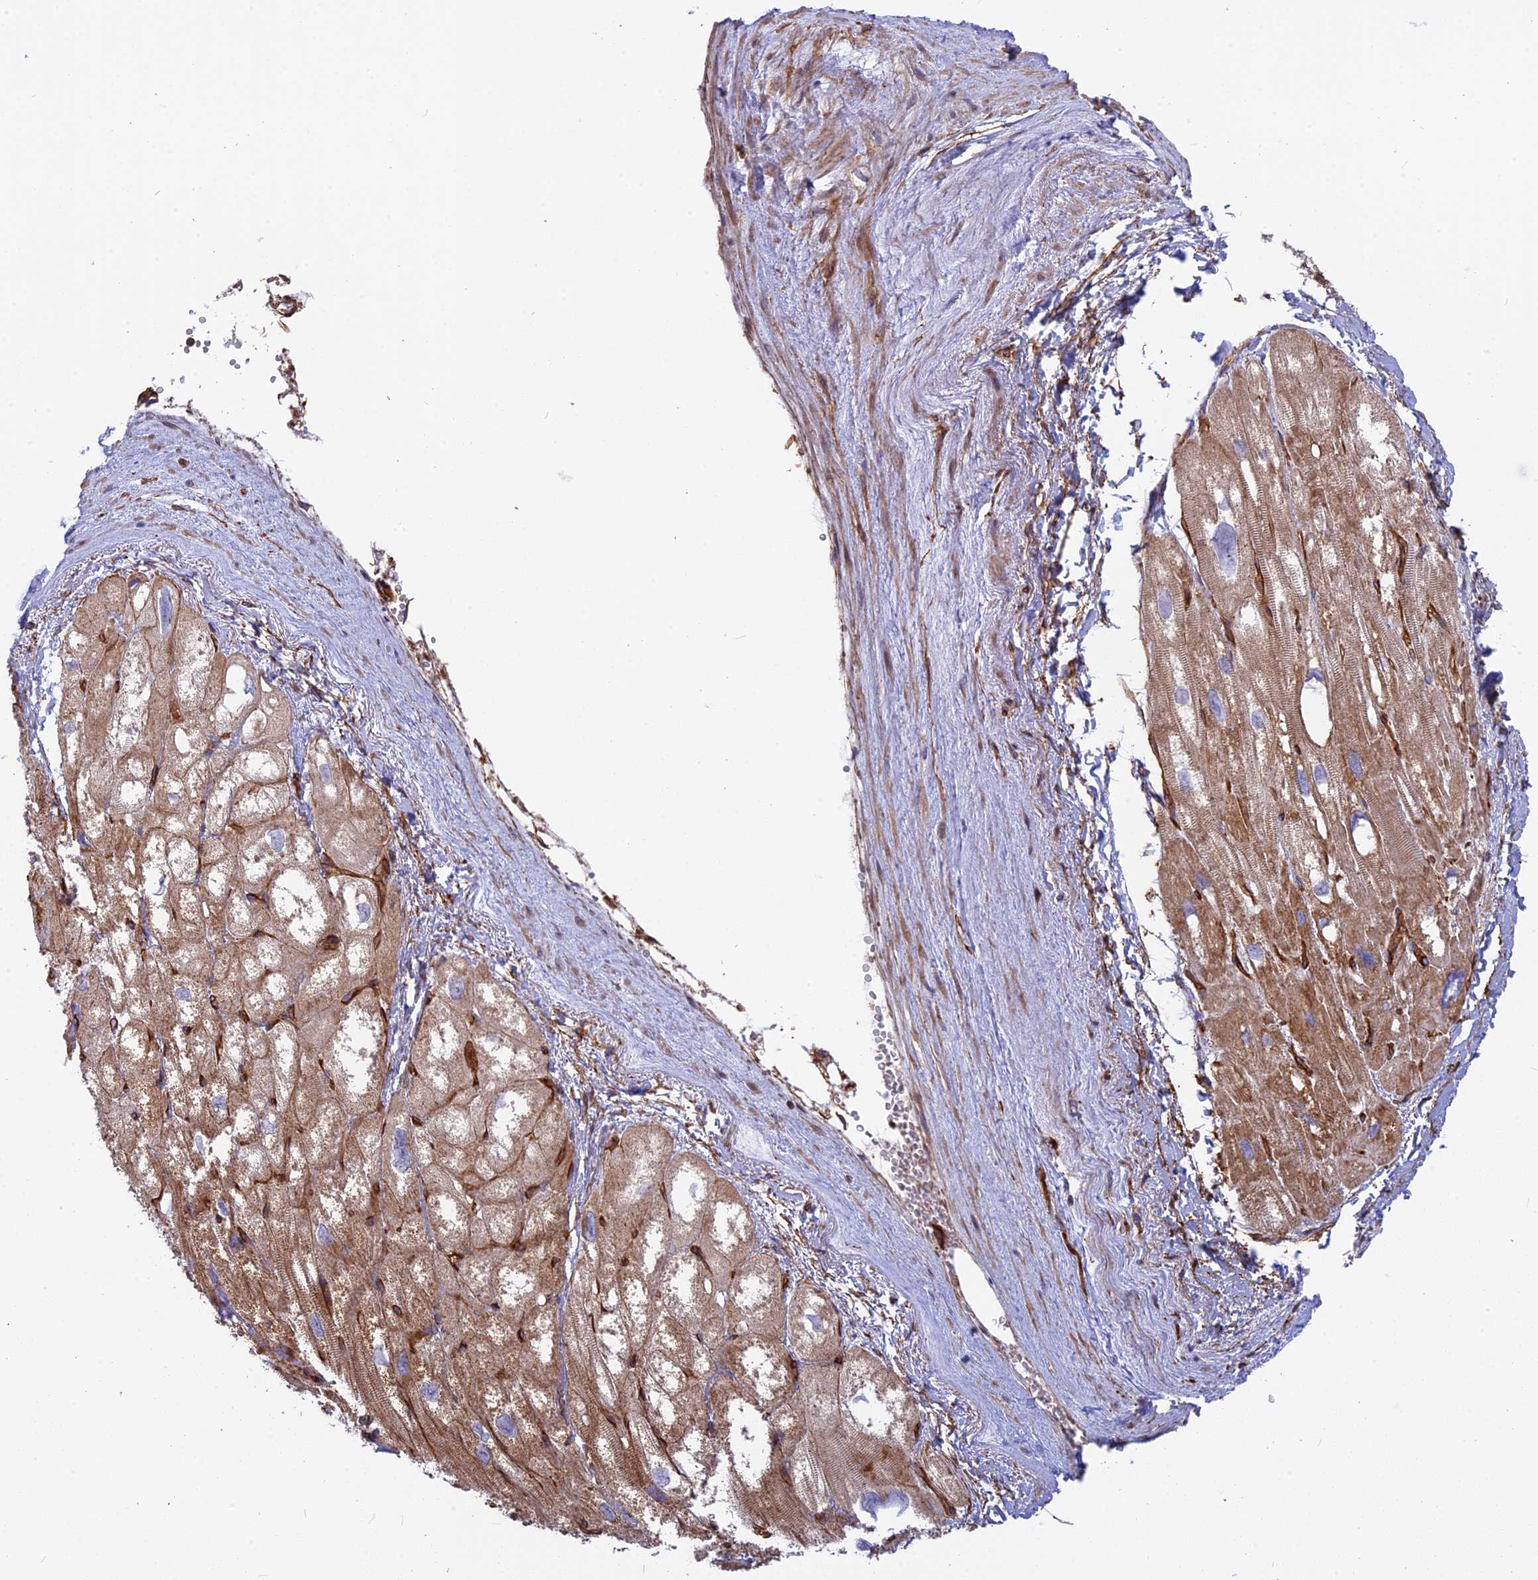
{"staining": {"intensity": "moderate", "quantity": ">75%", "location": "cytoplasmic/membranous"}, "tissue": "heart muscle", "cell_type": "Cardiomyocytes", "image_type": "normal", "snomed": [{"axis": "morphology", "description": "Normal tissue, NOS"}, {"axis": "topography", "description": "Heart"}], "caption": "DAB (3,3'-diaminobenzidine) immunohistochemical staining of unremarkable heart muscle exhibits moderate cytoplasmic/membranous protein positivity in about >75% of cardiomyocytes.", "gene": "CNBD2", "patient": {"sex": "male", "age": 50}}